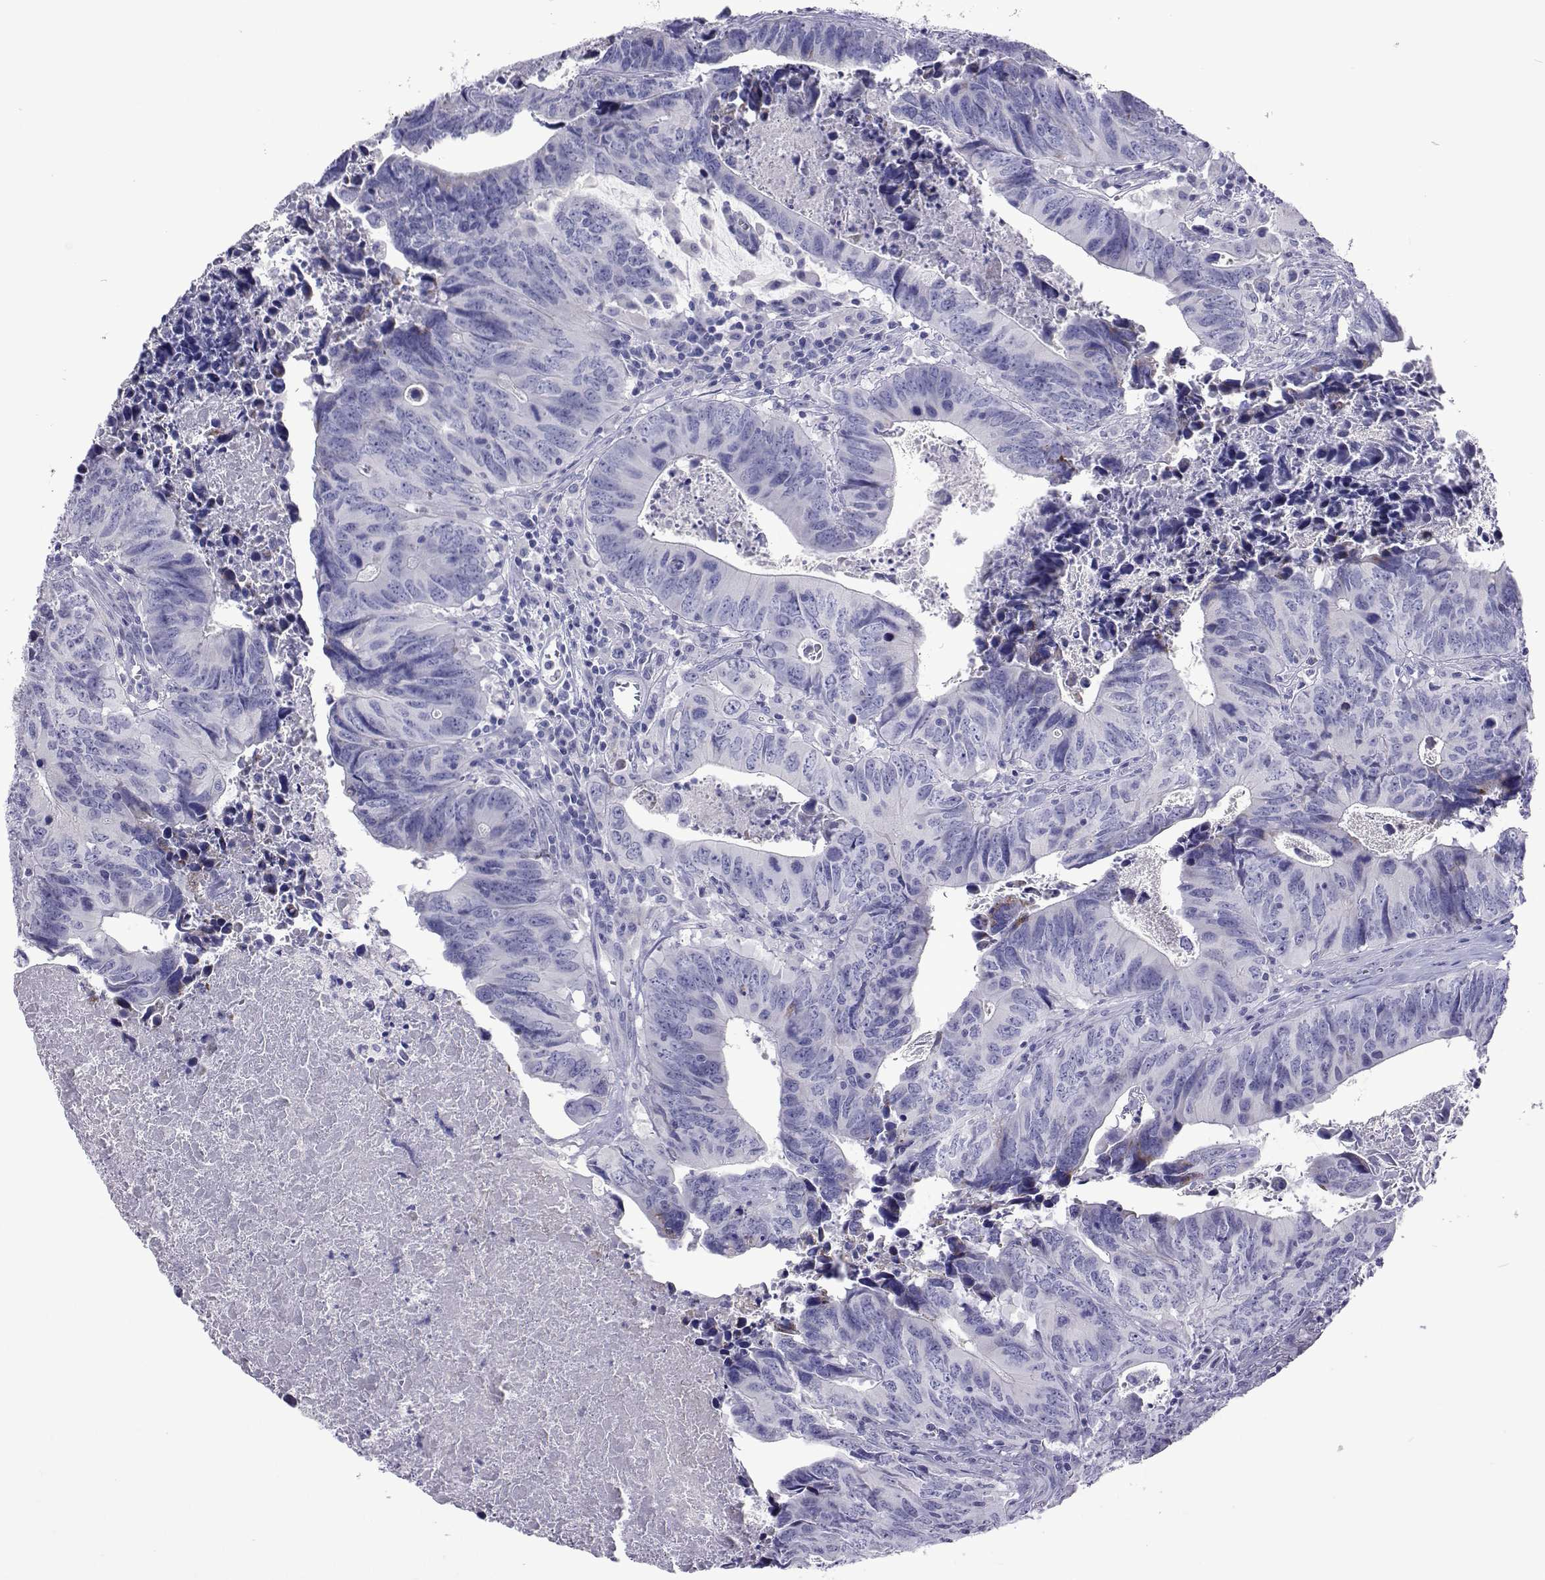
{"staining": {"intensity": "negative", "quantity": "none", "location": "none"}, "tissue": "colorectal cancer", "cell_type": "Tumor cells", "image_type": "cancer", "snomed": [{"axis": "morphology", "description": "Adenocarcinoma, NOS"}, {"axis": "topography", "description": "Colon"}], "caption": "The histopathology image exhibits no significant positivity in tumor cells of colorectal cancer.", "gene": "UMODL1", "patient": {"sex": "female", "age": 82}}